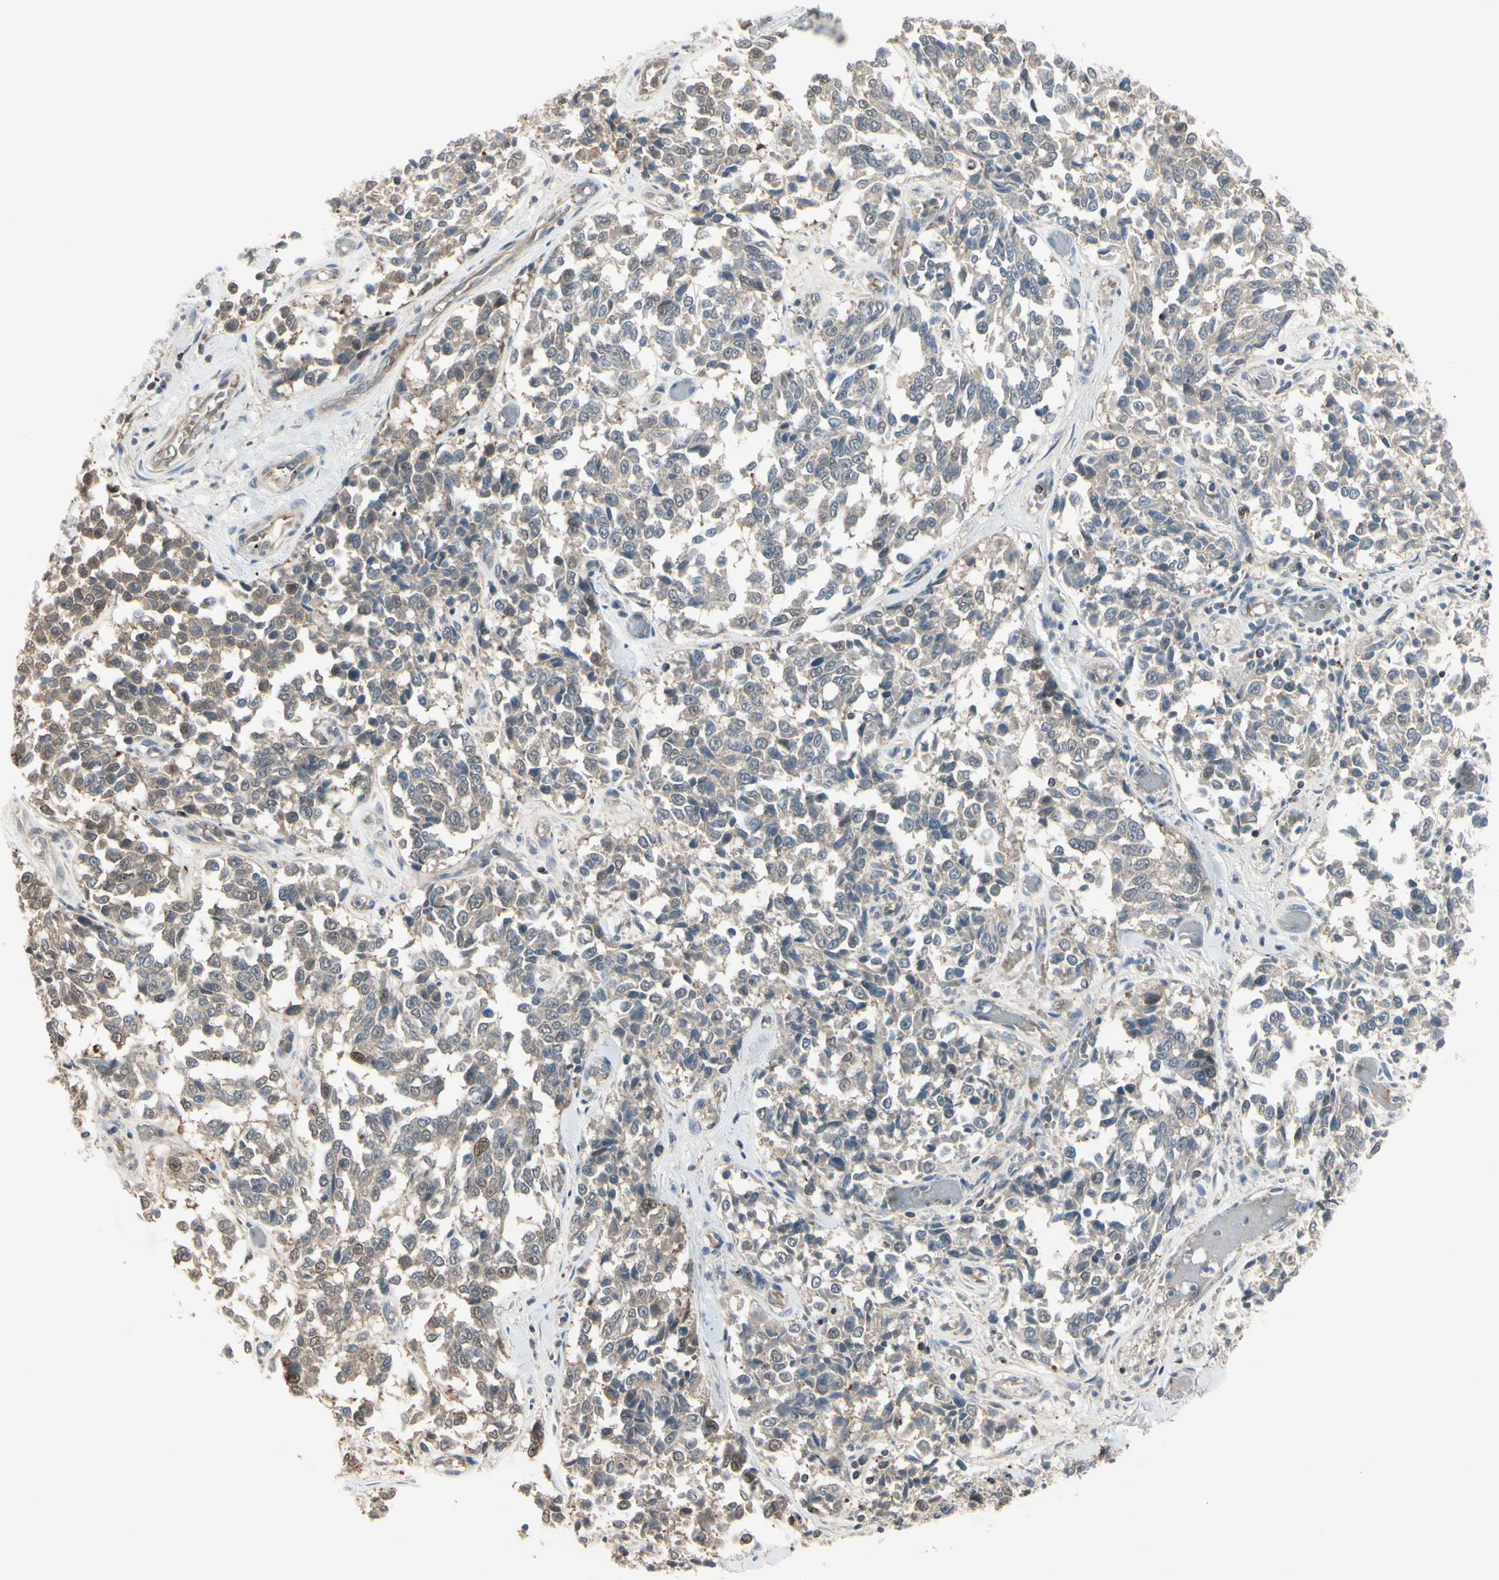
{"staining": {"intensity": "weak", "quantity": ">75%", "location": "cytoplasmic/membranous"}, "tissue": "melanoma", "cell_type": "Tumor cells", "image_type": "cancer", "snomed": [{"axis": "morphology", "description": "Malignant melanoma, NOS"}, {"axis": "topography", "description": "Skin"}], "caption": "Weak cytoplasmic/membranous staining is present in about >75% of tumor cells in malignant melanoma.", "gene": "EVC", "patient": {"sex": "female", "age": 64}}